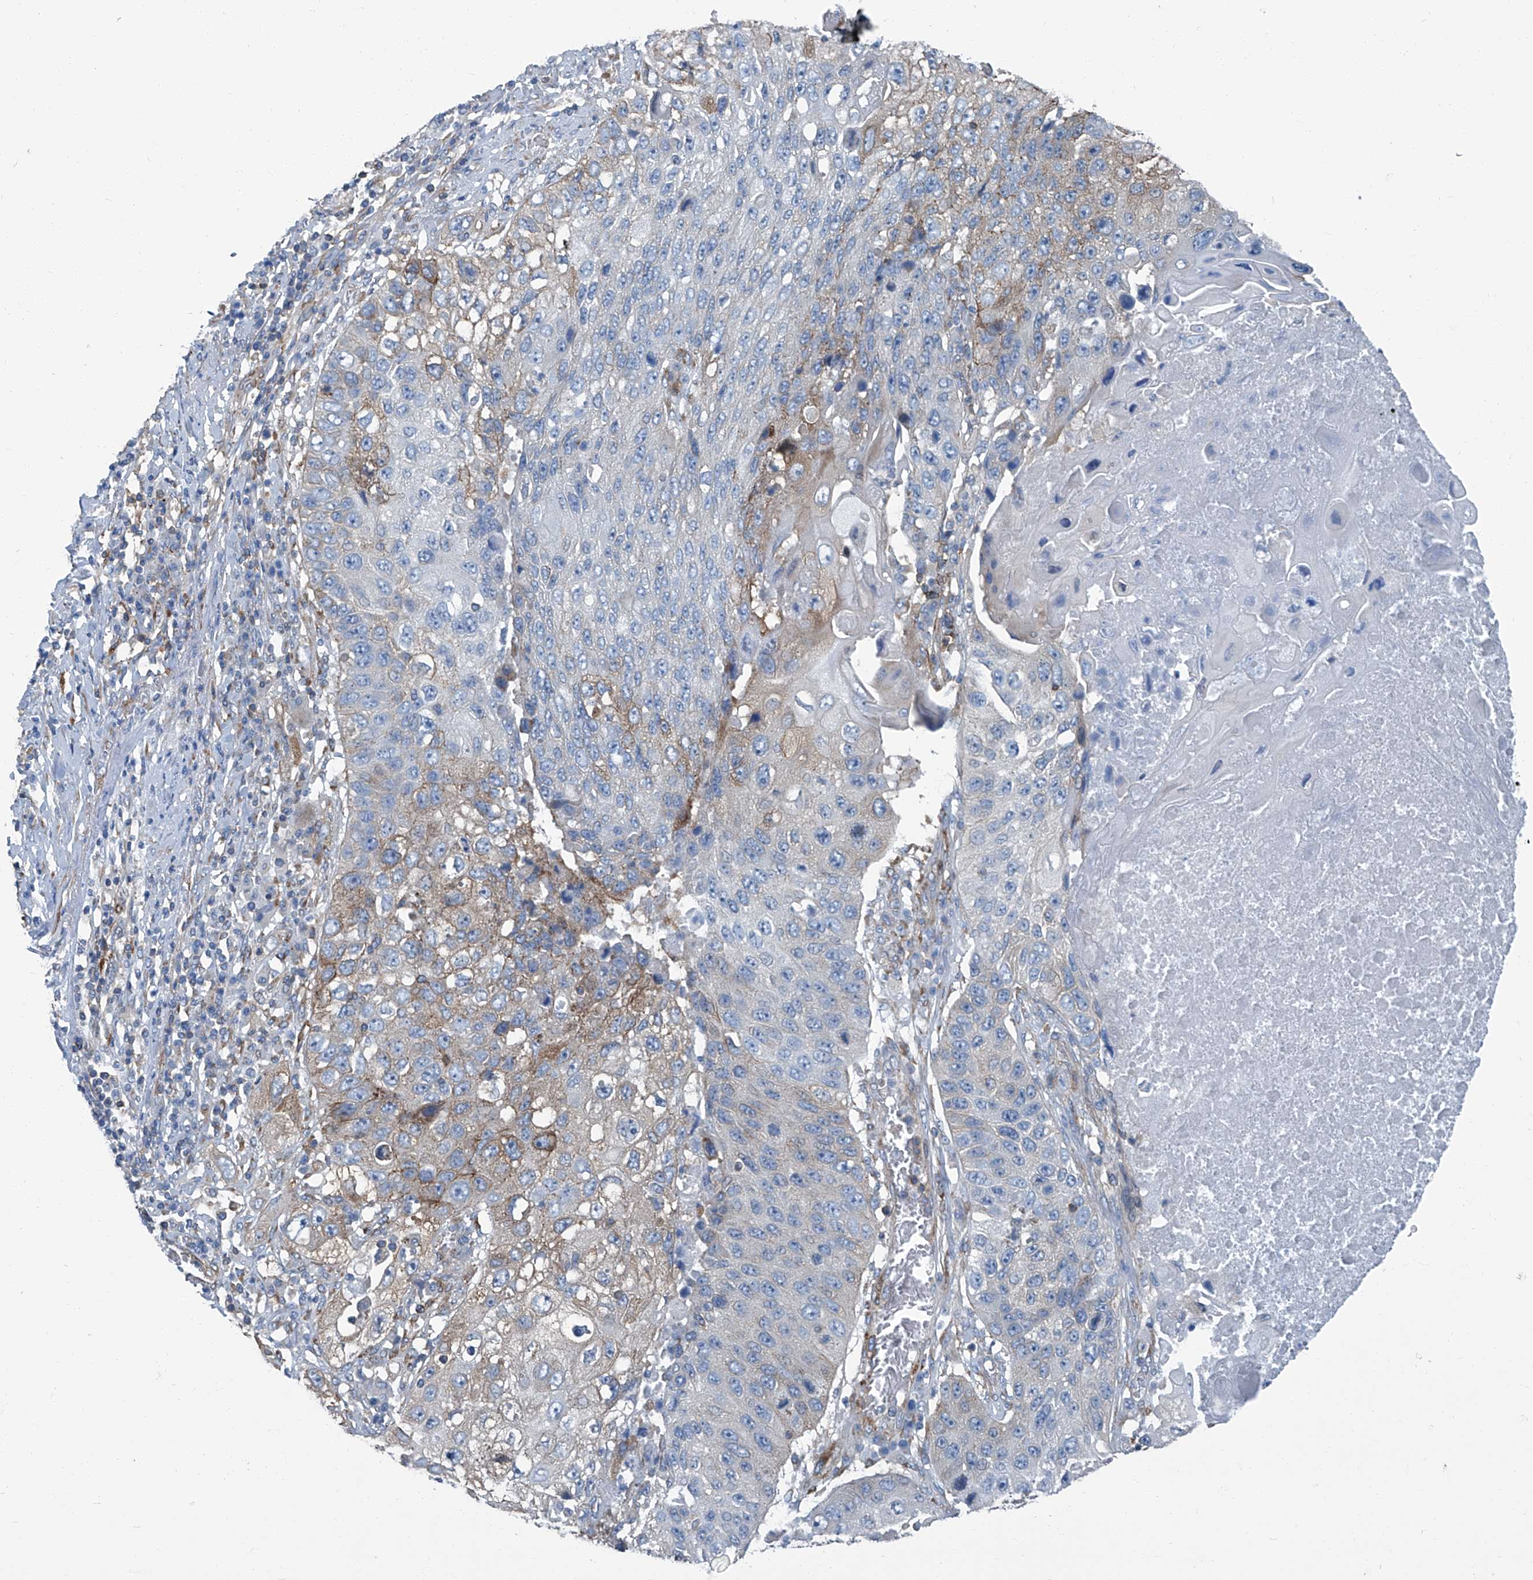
{"staining": {"intensity": "weak", "quantity": "<25%", "location": "cytoplasmic/membranous"}, "tissue": "lung cancer", "cell_type": "Tumor cells", "image_type": "cancer", "snomed": [{"axis": "morphology", "description": "Squamous cell carcinoma, NOS"}, {"axis": "topography", "description": "Lung"}], "caption": "There is no significant positivity in tumor cells of lung cancer.", "gene": "SEPTIN7", "patient": {"sex": "male", "age": 61}}